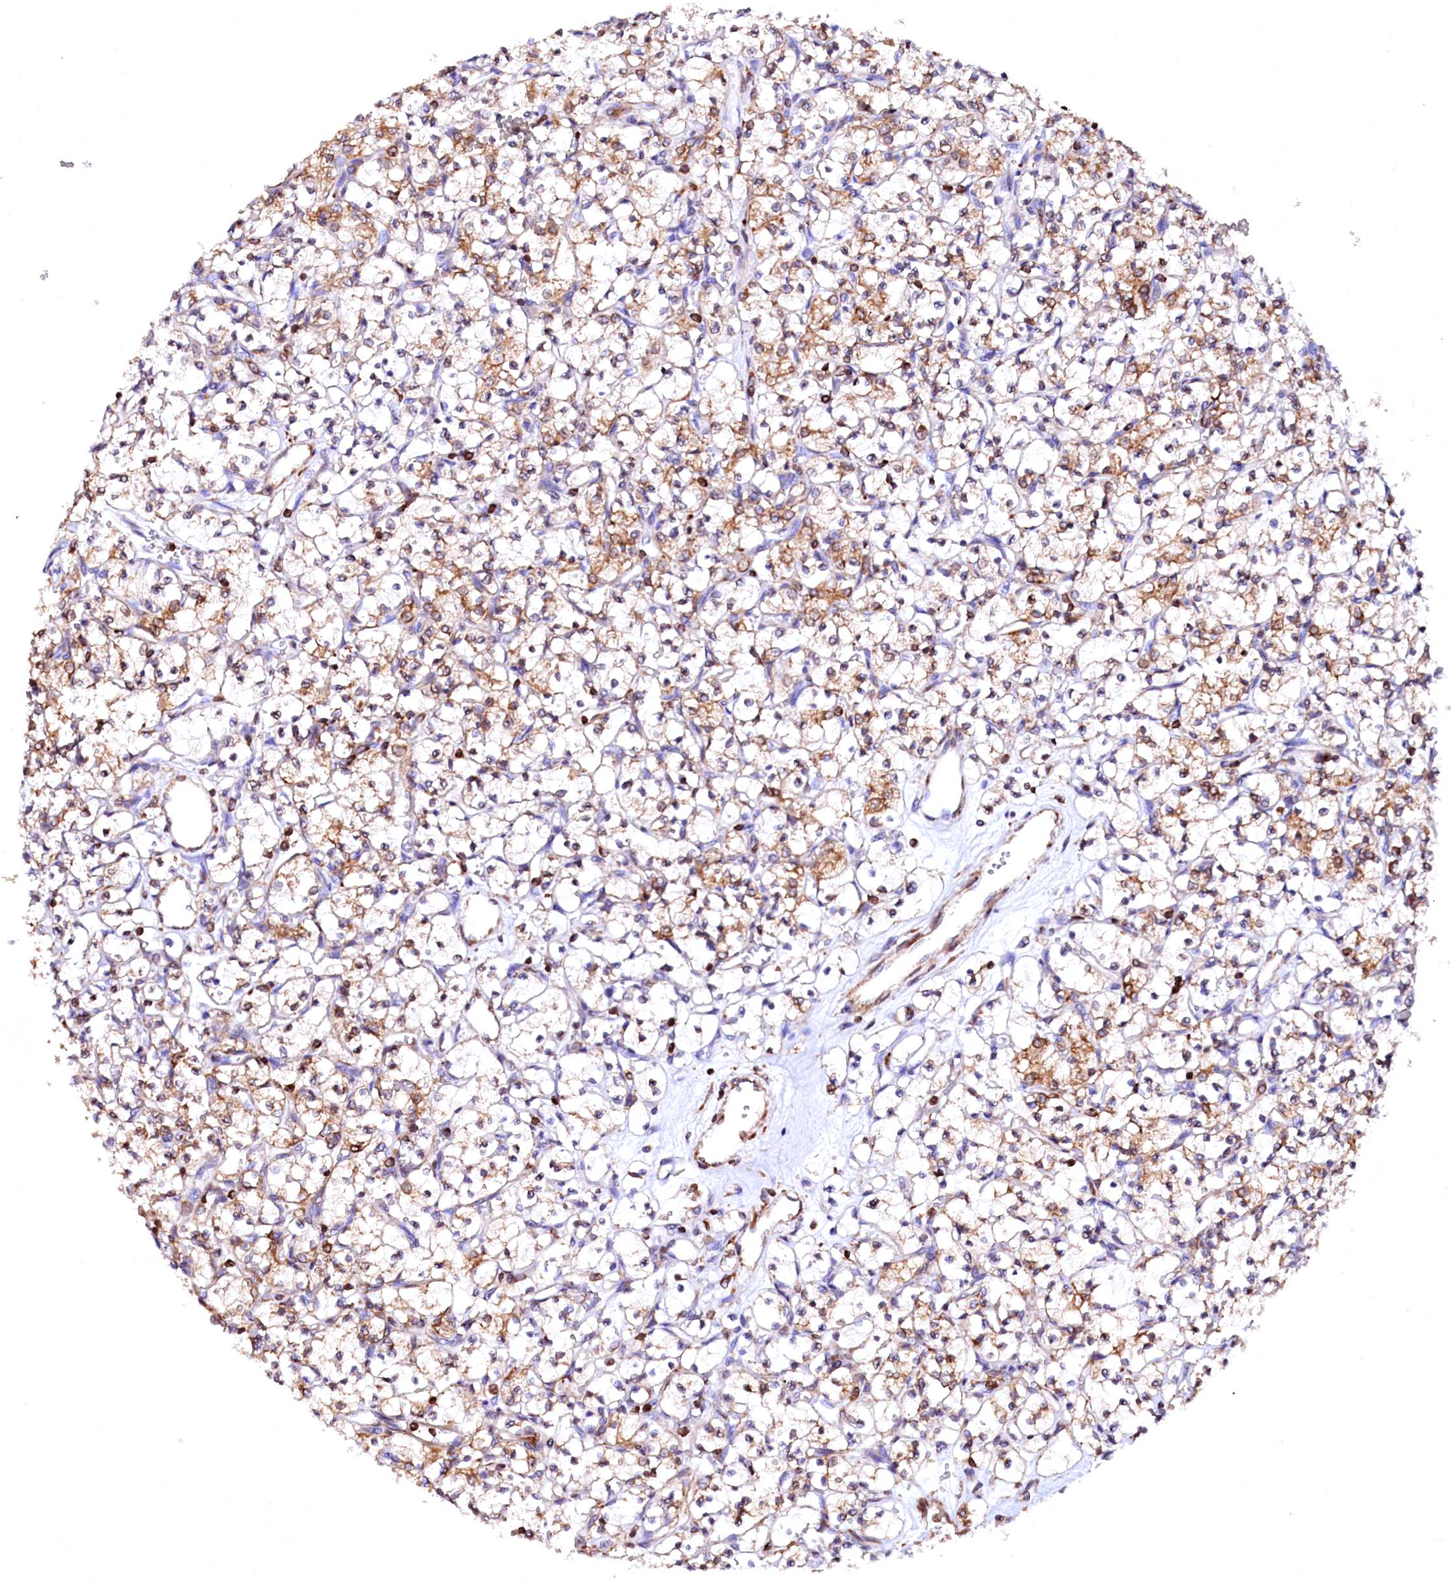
{"staining": {"intensity": "moderate", "quantity": ">75%", "location": "cytoplasmic/membranous"}, "tissue": "renal cancer", "cell_type": "Tumor cells", "image_type": "cancer", "snomed": [{"axis": "morphology", "description": "Adenocarcinoma, NOS"}, {"axis": "topography", "description": "Kidney"}], "caption": "Protein analysis of renal cancer (adenocarcinoma) tissue shows moderate cytoplasmic/membranous positivity in approximately >75% of tumor cells.", "gene": "DERL1", "patient": {"sex": "female", "age": 69}}